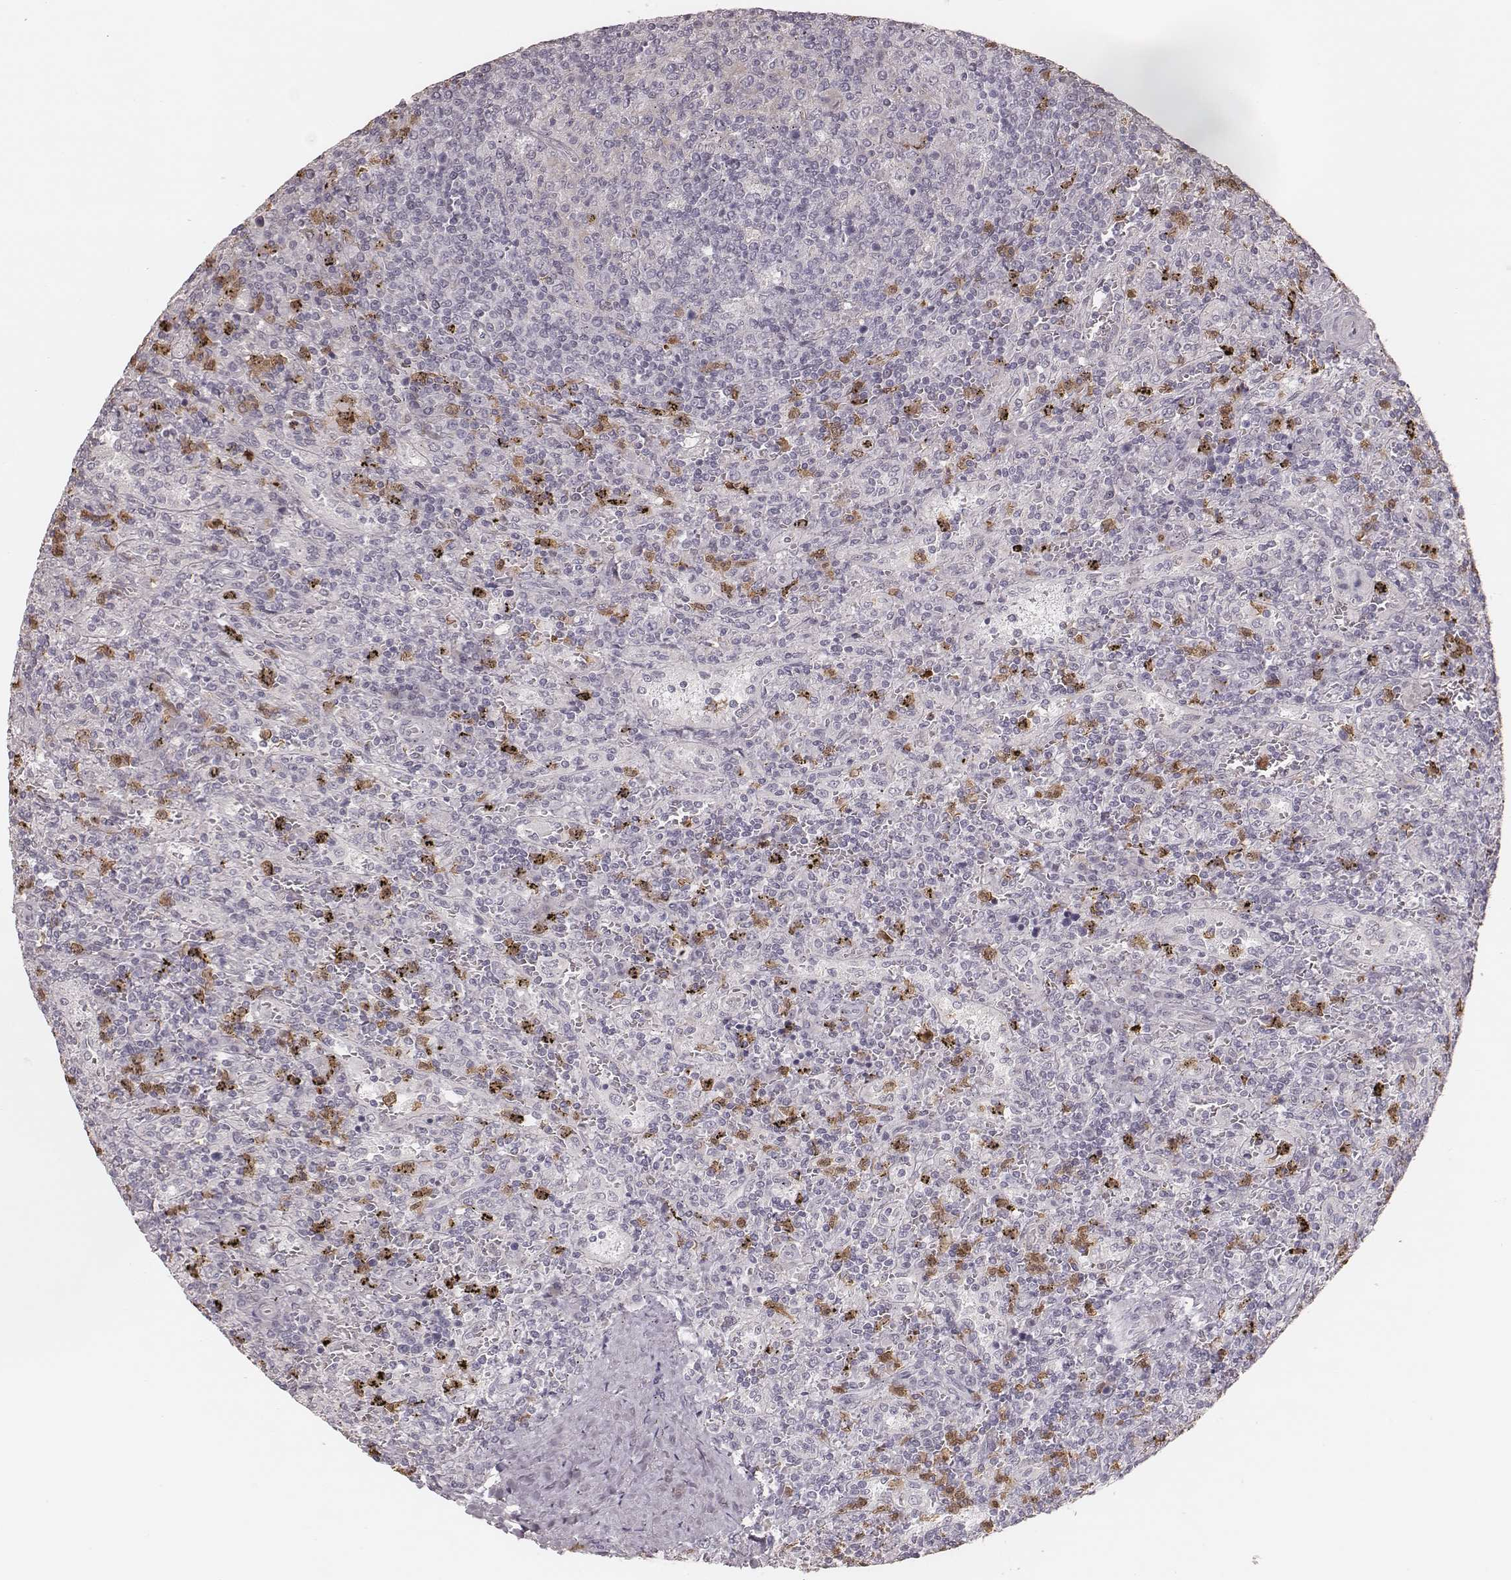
{"staining": {"intensity": "negative", "quantity": "none", "location": "none"}, "tissue": "lymphoma", "cell_type": "Tumor cells", "image_type": "cancer", "snomed": [{"axis": "morphology", "description": "Malignant lymphoma, non-Hodgkin's type, Low grade"}, {"axis": "topography", "description": "Spleen"}], "caption": "Histopathology image shows no significant protein staining in tumor cells of lymphoma.", "gene": "KITLG", "patient": {"sex": "male", "age": 62}}